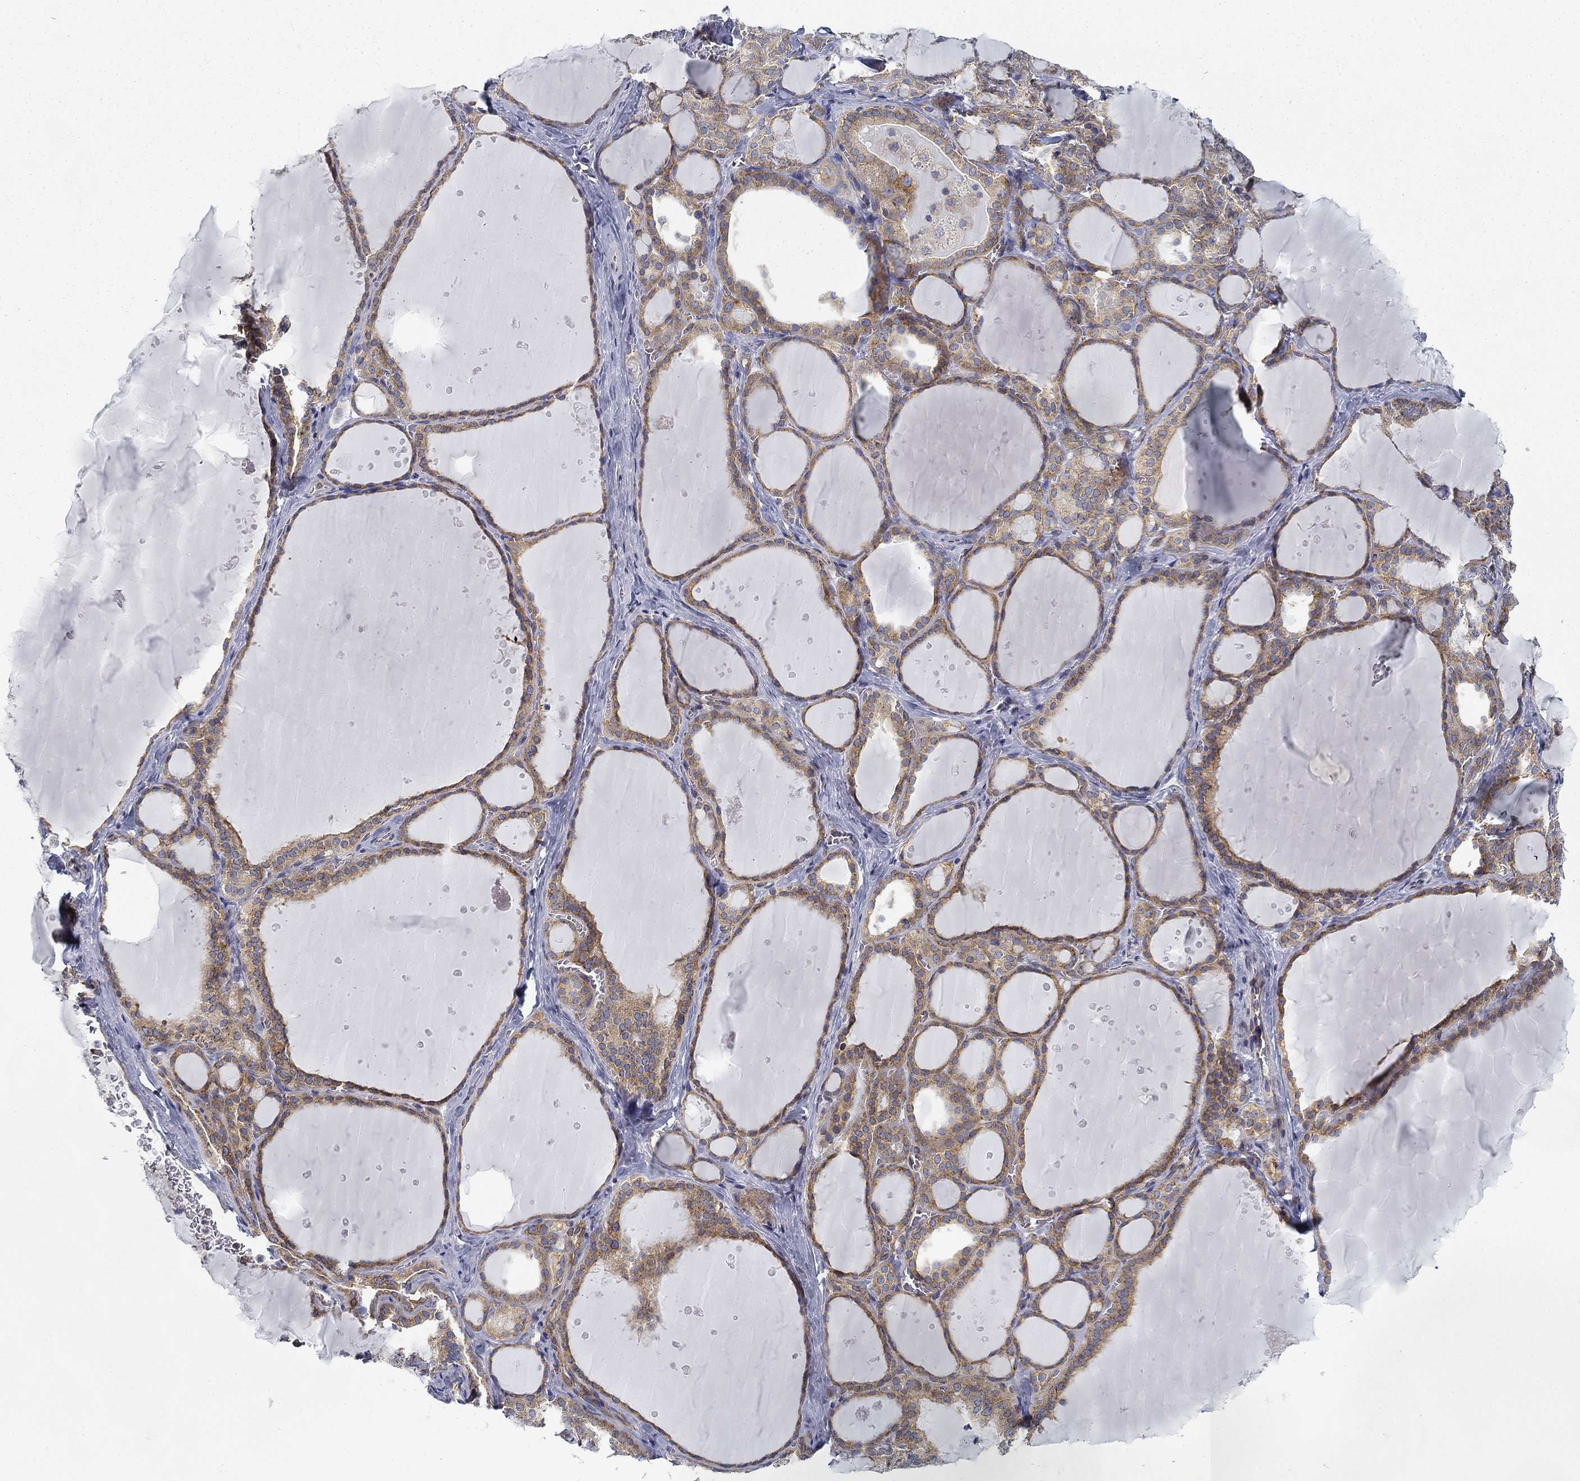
{"staining": {"intensity": "moderate", "quantity": ">75%", "location": "cytoplasmic/membranous"}, "tissue": "thyroid gland", "cell_type": "Glandular cells", "image_type": "normal", "snomed": [{"axis": "morphology", "description": "Normal tissue, NOS"}, {"axis": "topography", "description": "Thyroid gland"}], "caption": "A photomicrograph of thyroid gland stained for a protein demonstrates moderate cytoplasmic/membranous brown staining in glandular cells.", "gene": "FXR1", "patient": {"sex": "male", "age": 63}}